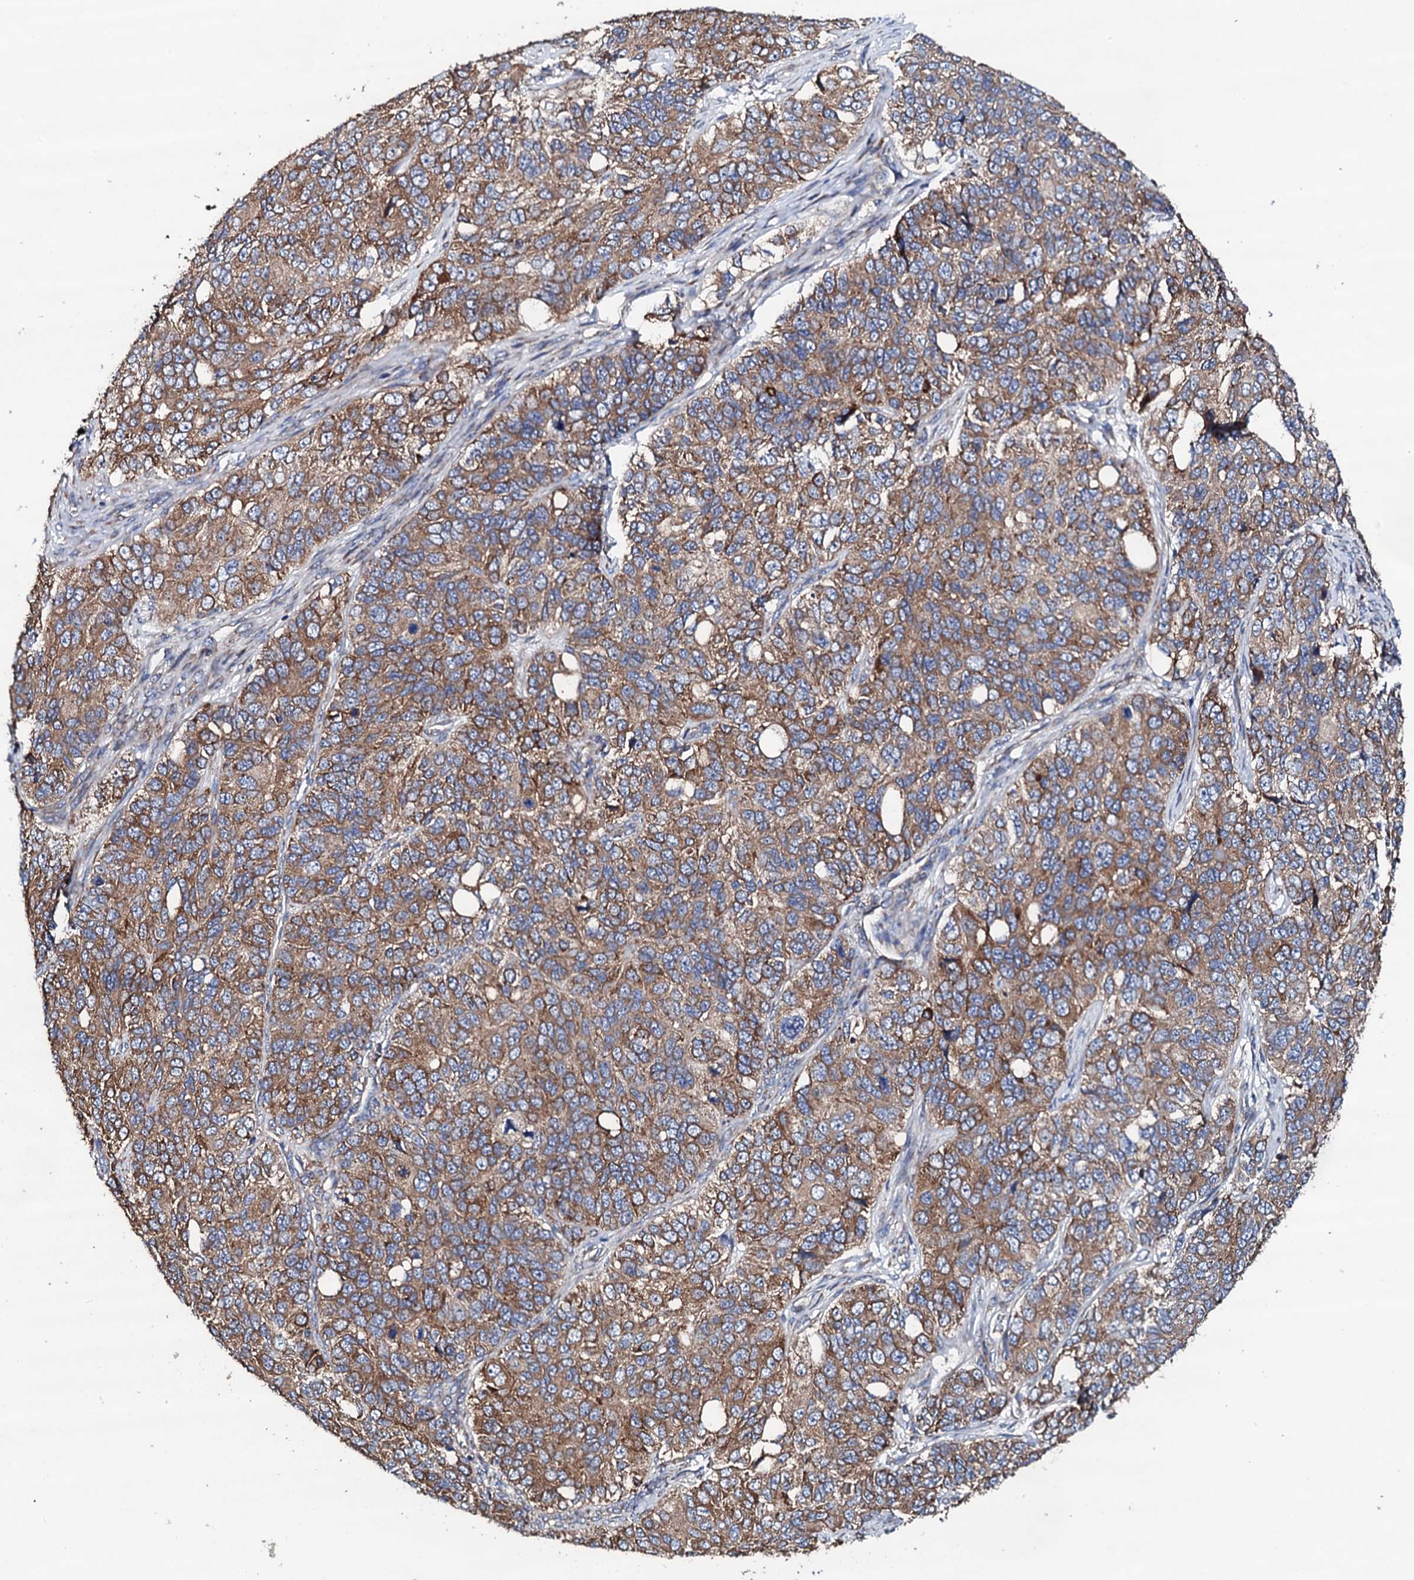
{"staining": {"intensity": "moderate", "quantity": ">75%", "location": "cytoplasmic/membranous"}, "tissue": "ovarian cancer", "cell_type": "Tumor cells", "image_type": "cancer", "snomed": [{"axis": "morphology", "description": "Carcinoma, endometroid"}, {"axis": "topography", "description": "Ovary"}], "caption": "This photomicrograph shows ovarian cancer (endometroid carcinoma) stained with IHC to label a protein in brown. The cytoplasmic/membranous of tumor cells show moderate positivity for the protein. Nuclei are counter-stained blue.", "gene": "LIPT2", "patient": {"sex": "female", "age": 51}}